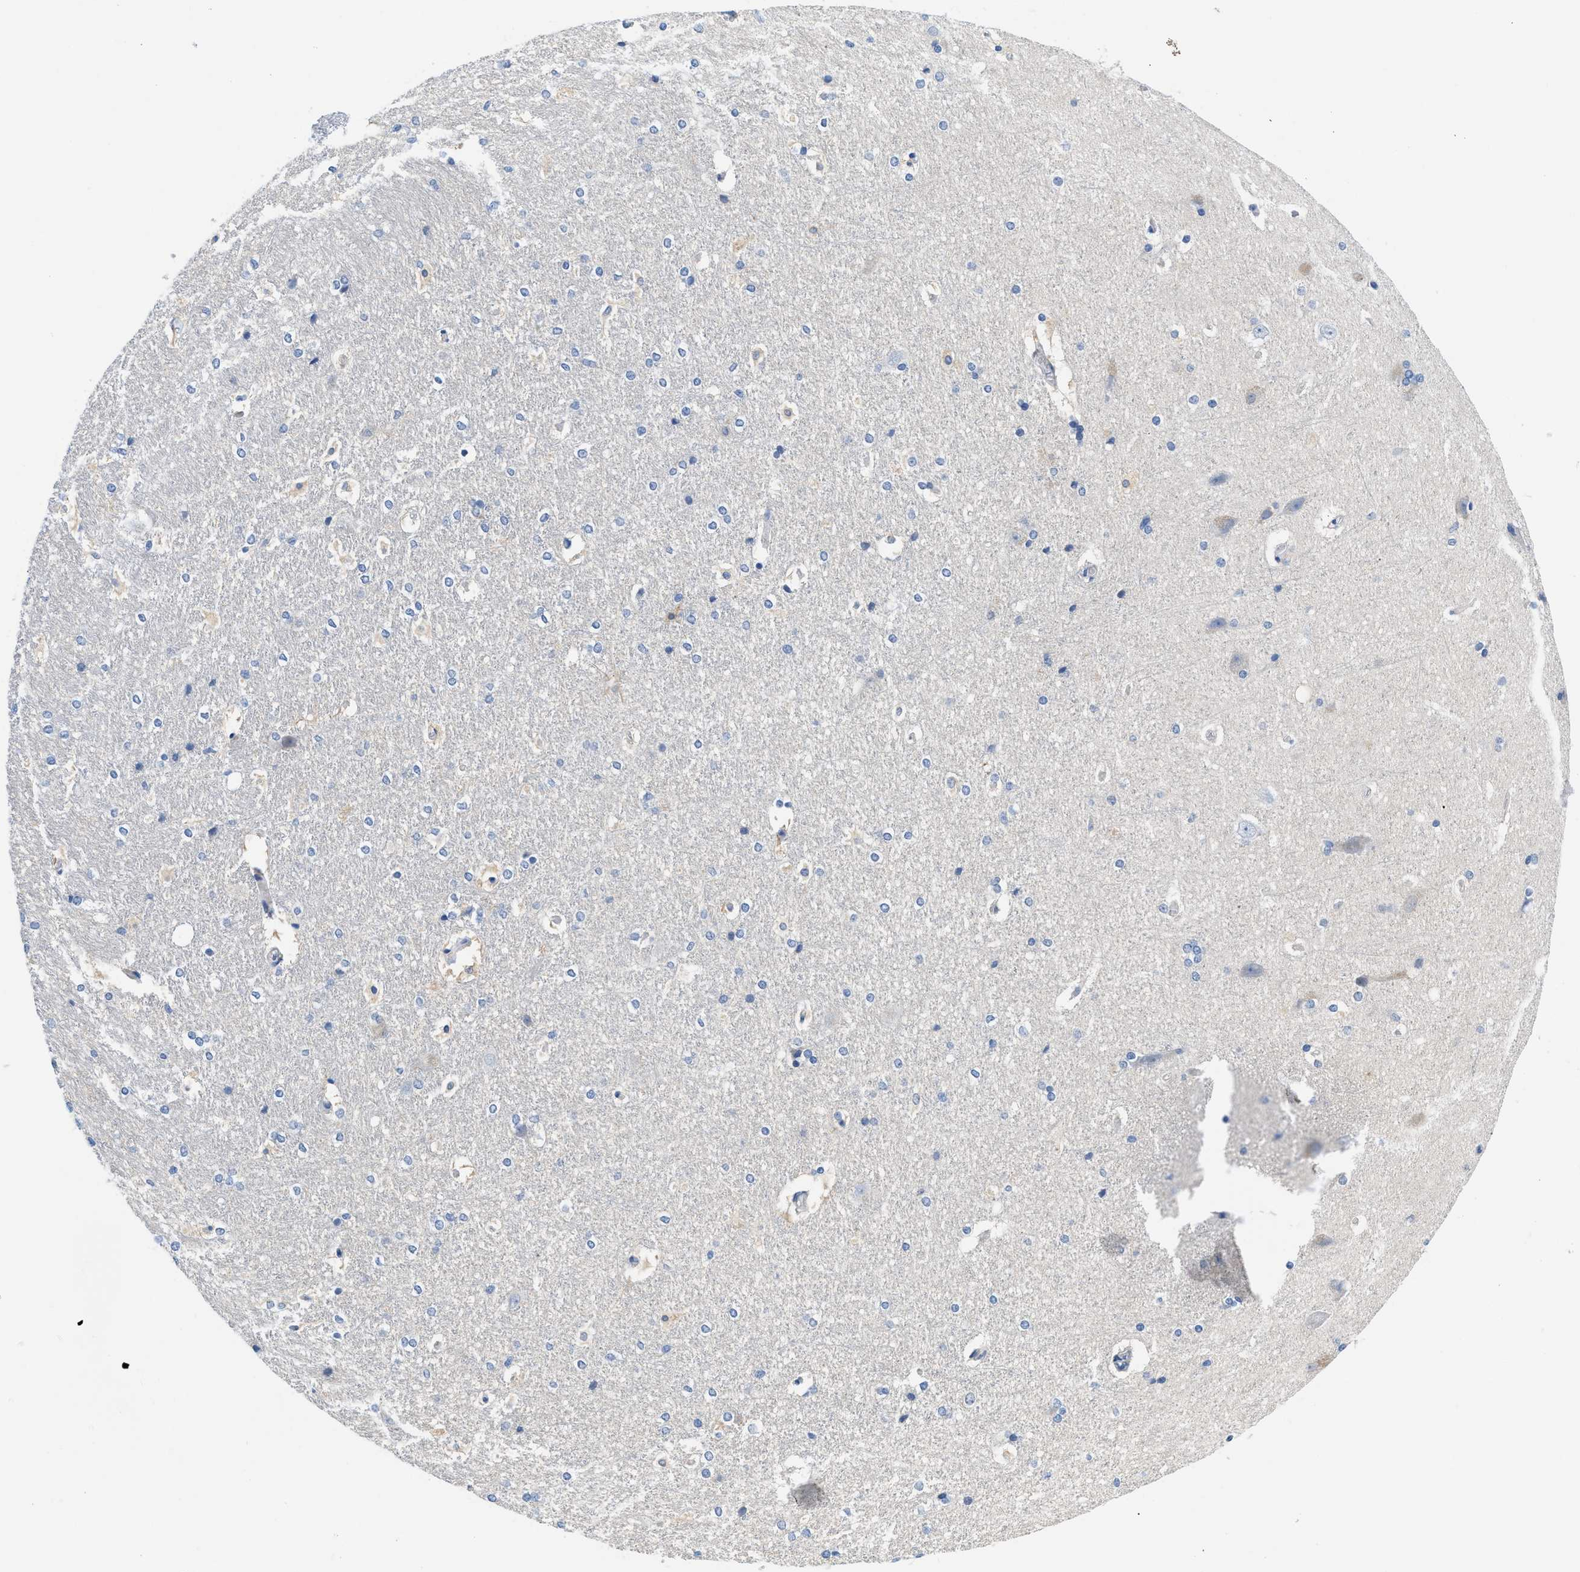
{"staining": {"intensity": "negative", "quantity": "none", "location": "none"}, "tissue": "hippocampus", "cell_type": "Glial cells", "image_type": "normal", "snomed": [{"axis": "morphology", "description": "Normal tissue, NOS"}, {"axis": "topography", "description": "Hippocampus"}], "caption": "High power microscopy image of an IHC photomicrograph of benign hippocampus, revealing no significant expression in glial cells.", "gene": "BPGM", "patient": {"sex": "female", "age": 19}}